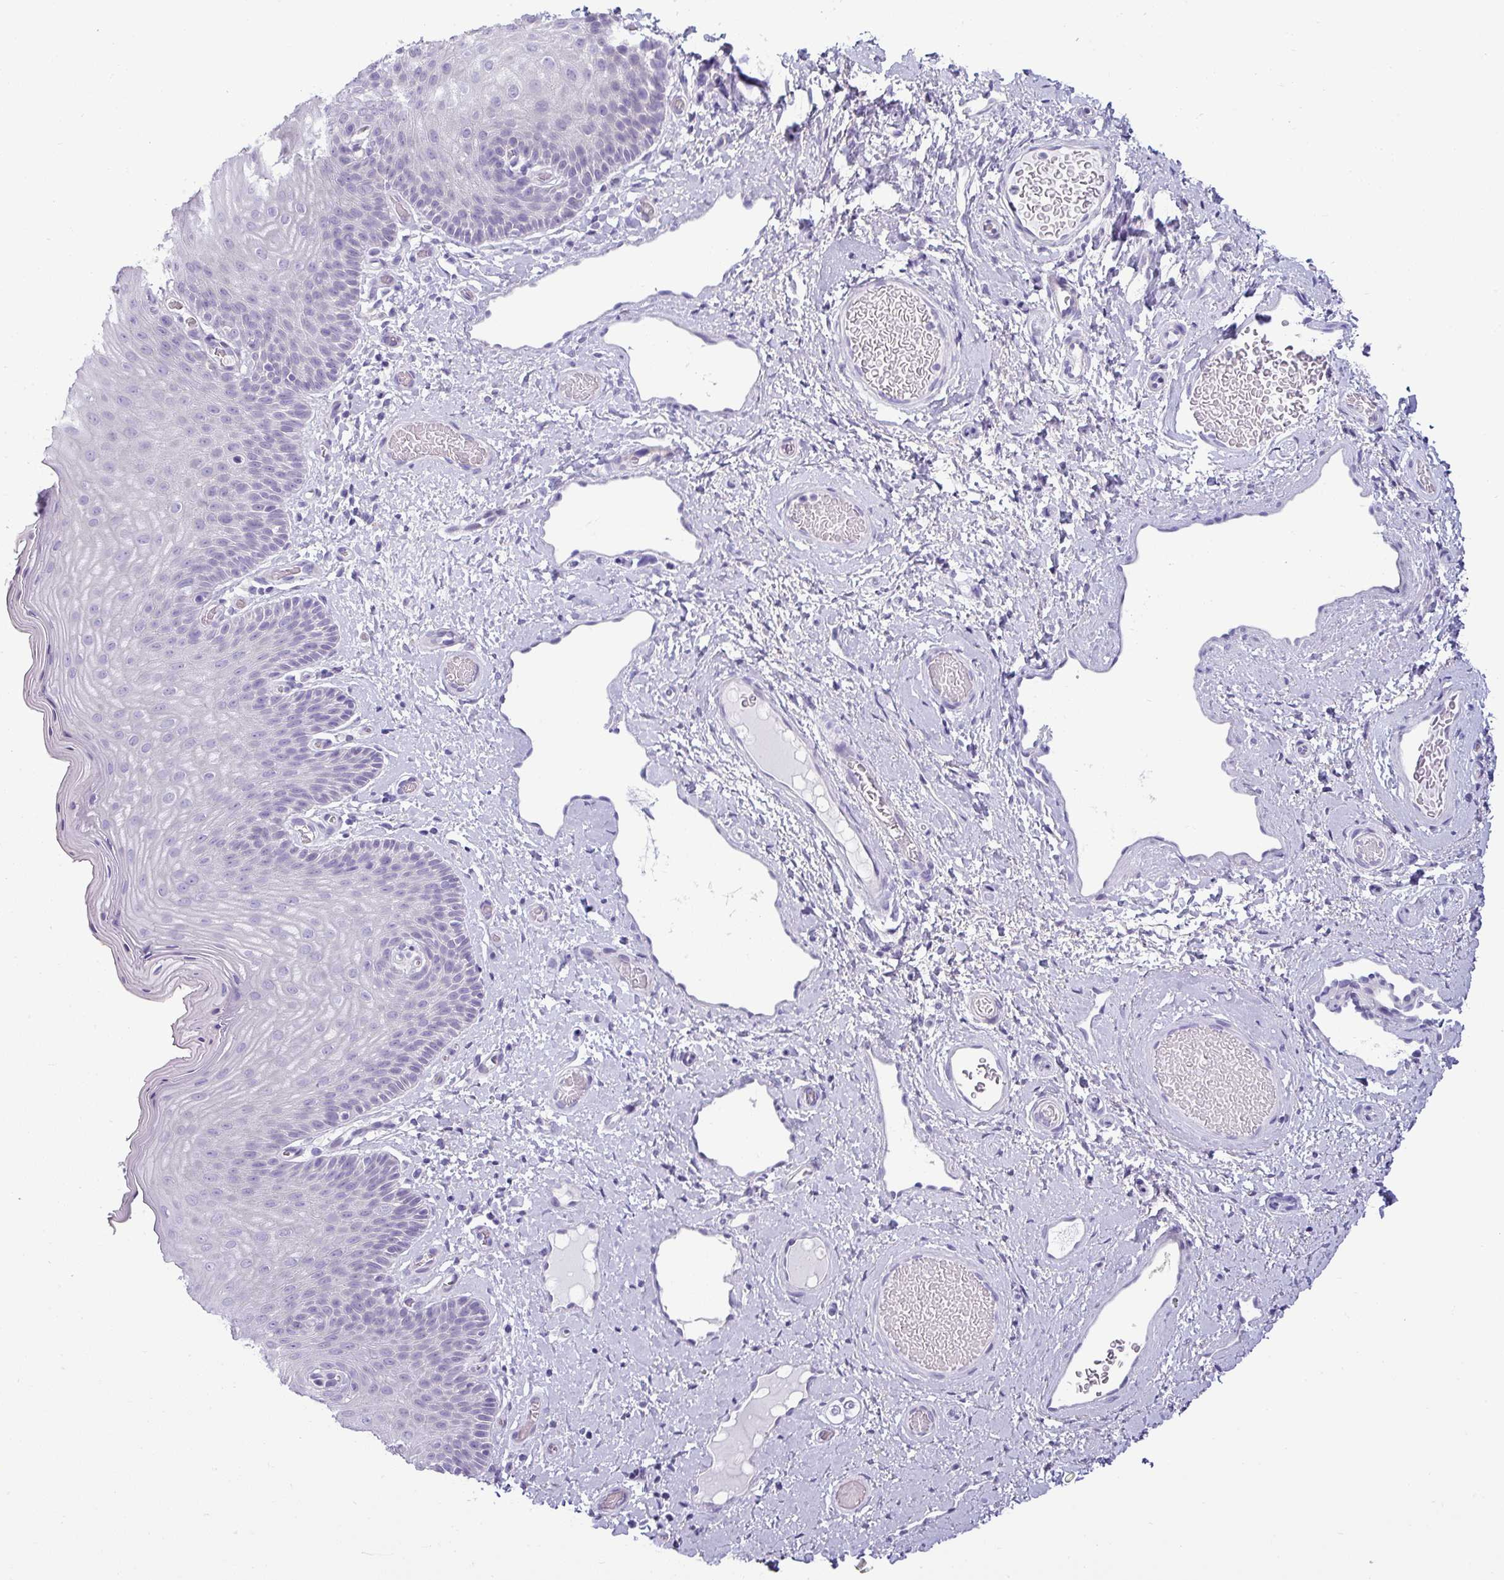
{"staining": {"intensity": "negative", "quantity": "none", "location": "none"}, "tissue": "skin", "cell_type": "Epidermal cells", "image_type": "normal", "snomed": [{"axis": "morphology", "description": "Normal tissue, NOS"}, {"axis": "topography", "description": "Anal"}], "caption": "Histopathology image shows no significant protein positivity in epidermal cells of unremarkable skin.", "gene": "VCX2", "patient": {"sex": "female", "age": 40}}